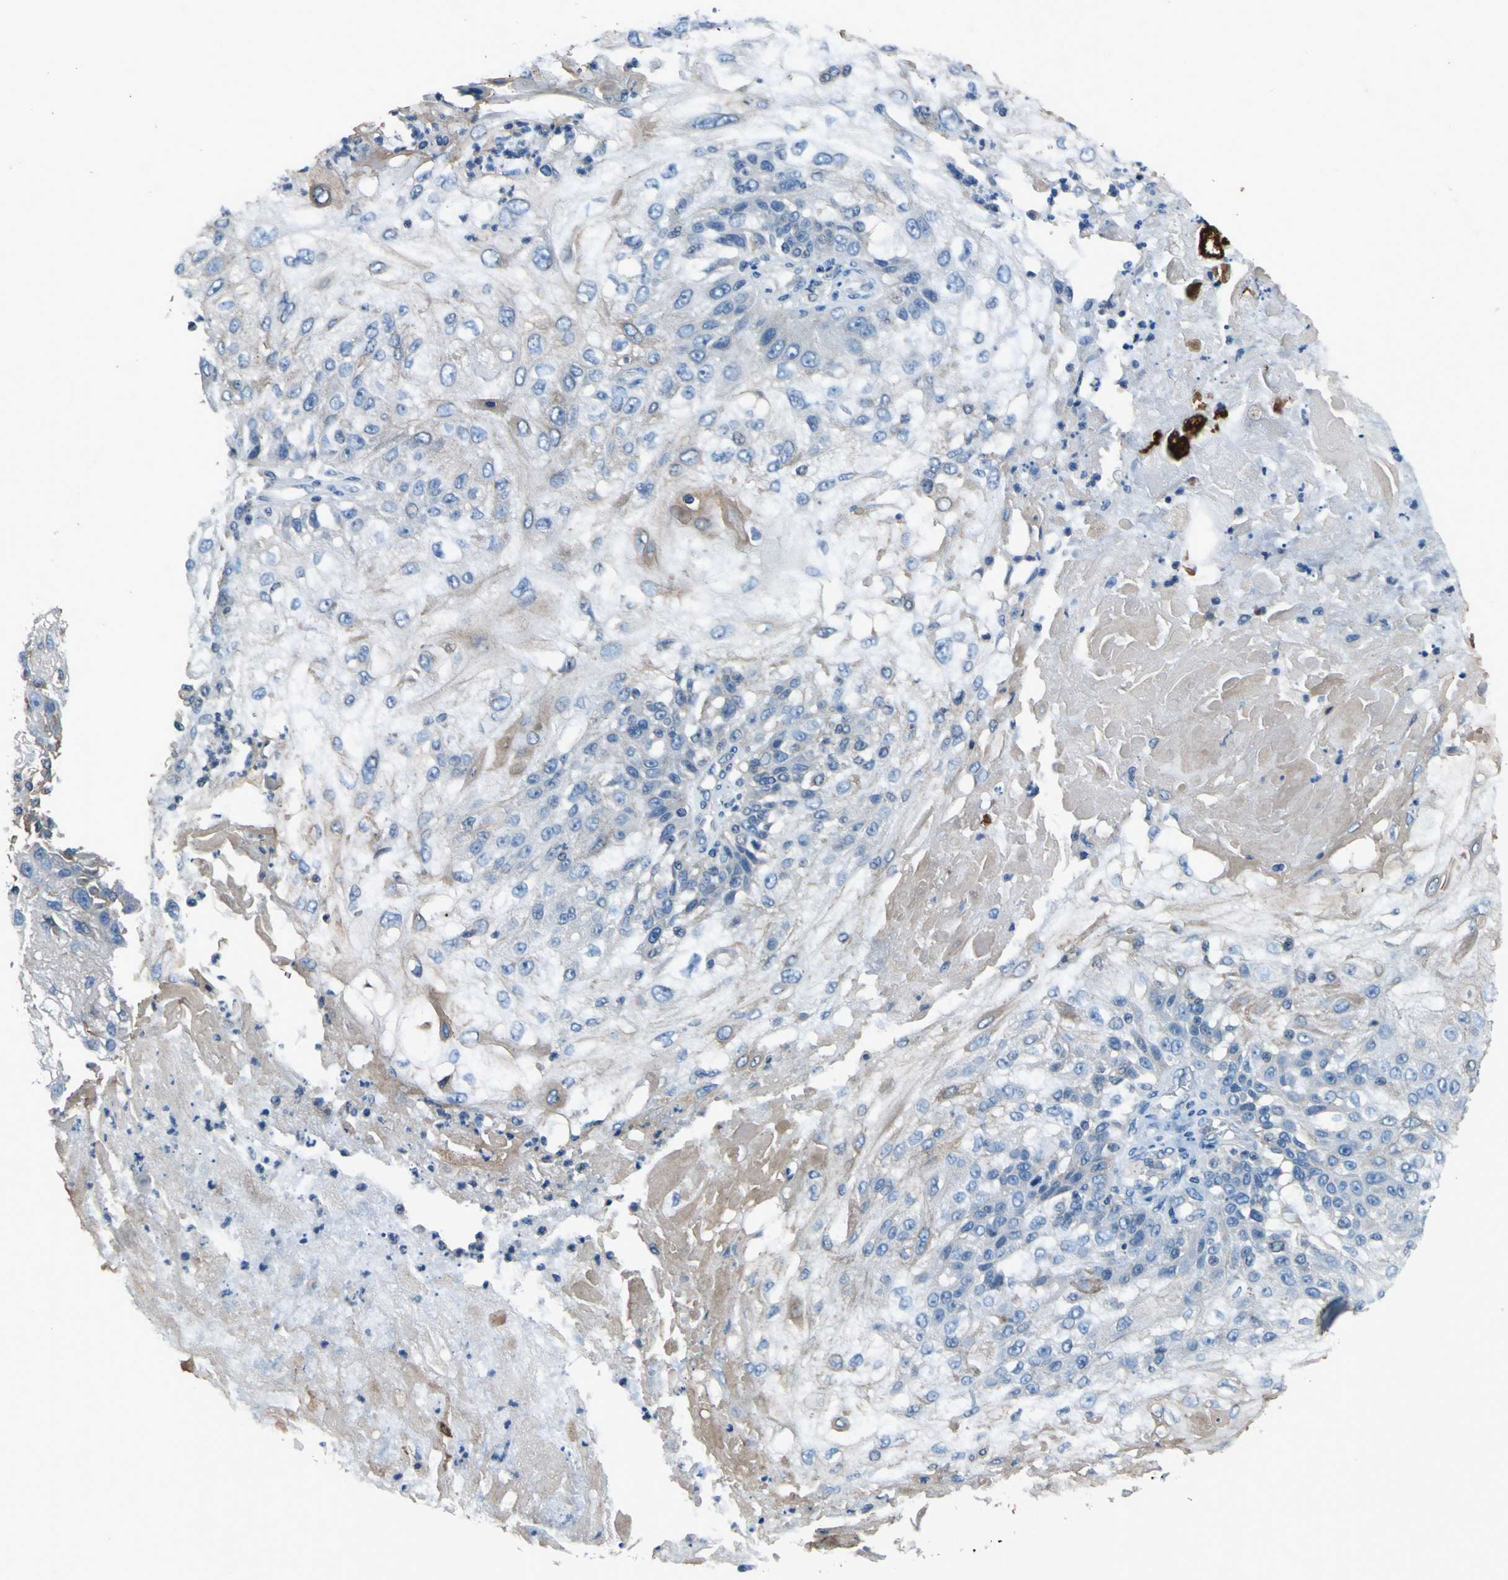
{"staining": {"intensity": "weak", "quantity": "<25%", "location": "cytoplasmic/membranous"}, "tissue": "skin cancer", "cell_type": "Tumor cells", "image_type": "cancer", "snomed": [{"axis": "morphology", "description": "Normal tissue, NOS"}, {"axis": "morphology", "description": "Squamous cell carcinoma, NOS"}, {"axis": "topography", "description": "Skin"}], "caption": "Squamous cell carcinoma (skin) was stained to show a protein in brown. There is no significant staining in tumor cells. (DAB (3,3'-diaminobenzidine) immunohistochemistry visualized using brightfield microscopy, high magnification).", "gene": "PRKCA", "patient": {"sex": "female", "age": 83}}